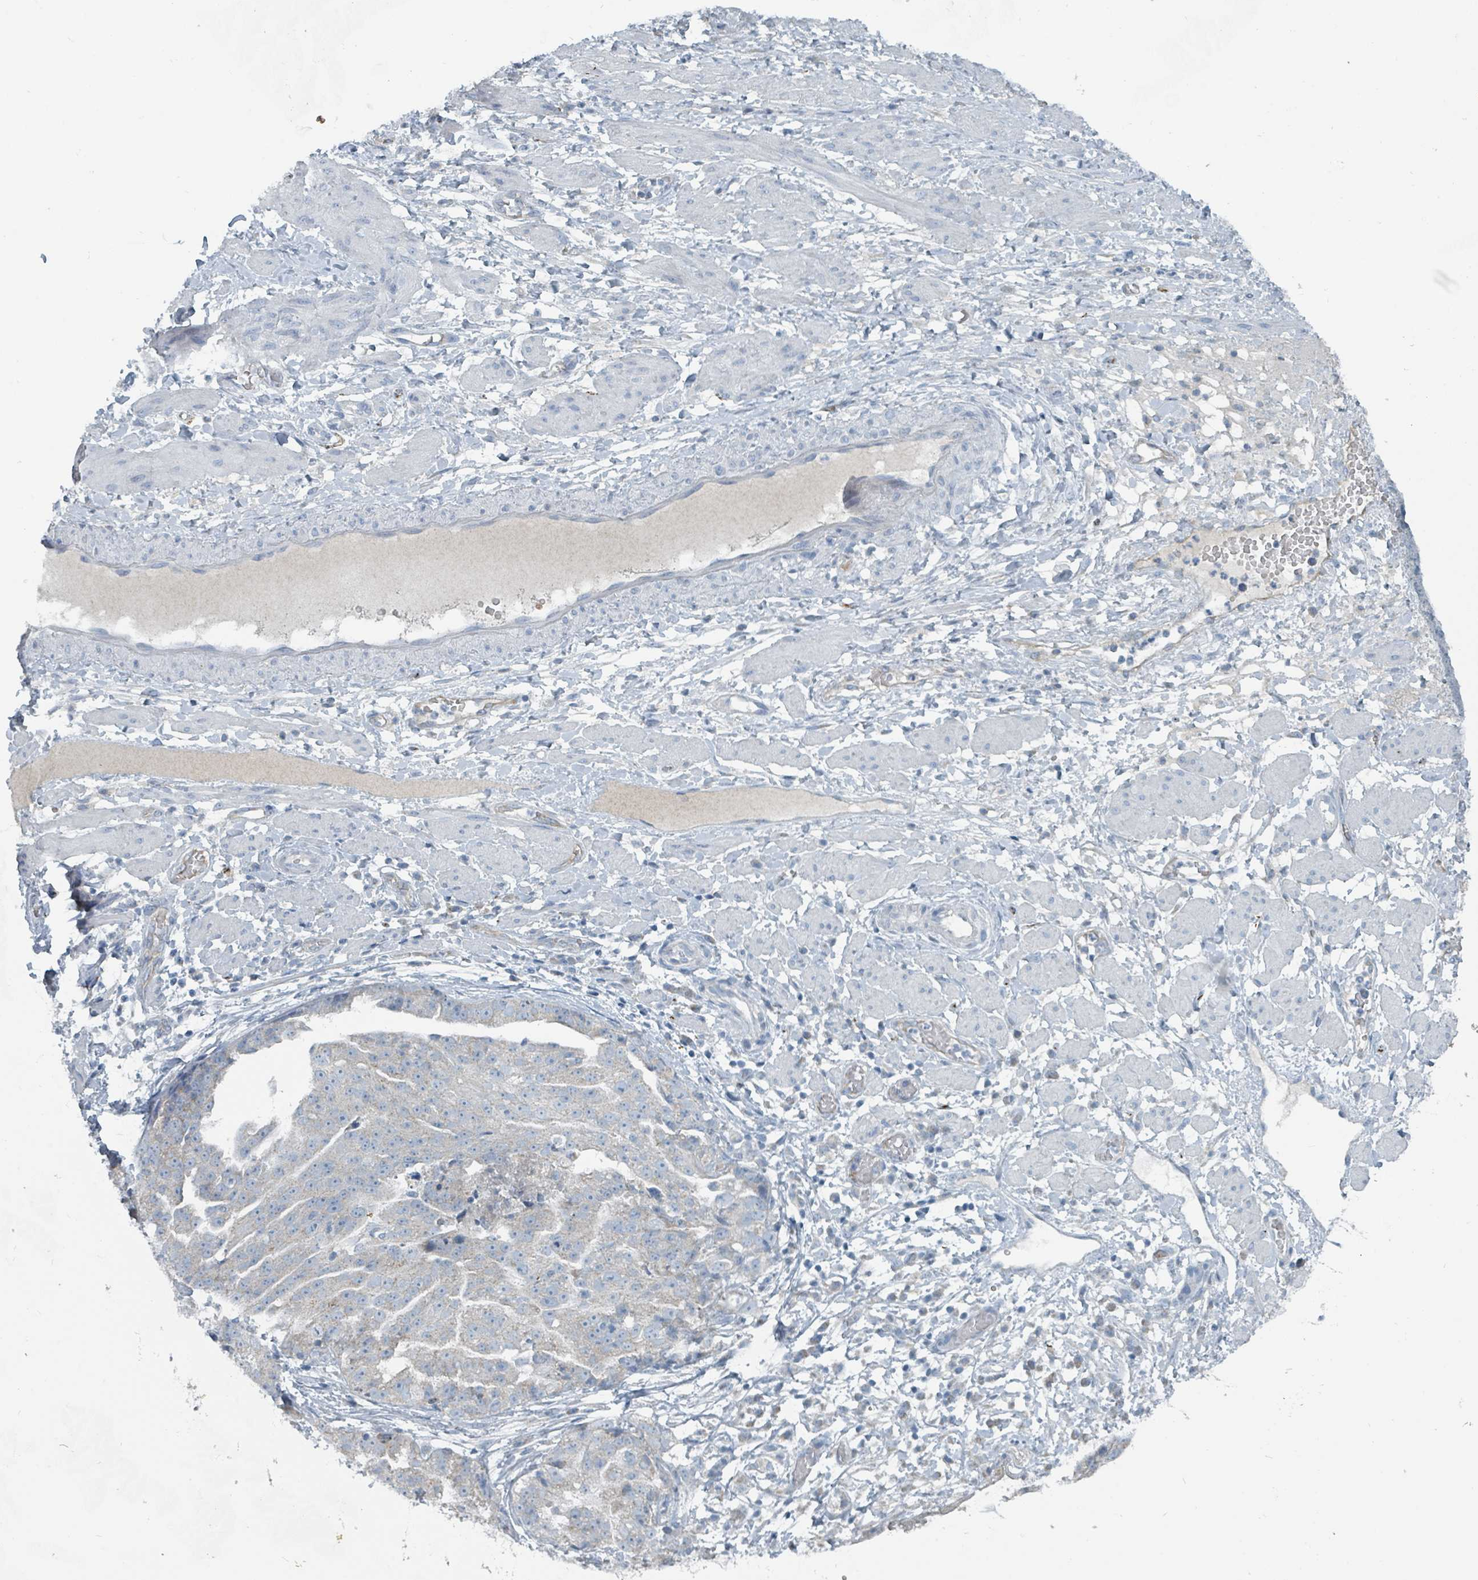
{"staining": {"intensity": "negative", "quantity": "none", "location": "none"}, "tissue": "ovarian cancer", "cell_type": "Tumor cells", "image_type": "cancer", "snomed": [{"axis": "morphology", "description": "Cystadenocarcinoma, serous, NOS"}, {"axis": "topography", "description": "Ovary"}], "caption": "The immunohistochemistry photomicrograph has no significant staining in tumor cells of ovarian cancer tissue.", "gene": "RASA4", "patient": {"sex": "female", "age": 58}}